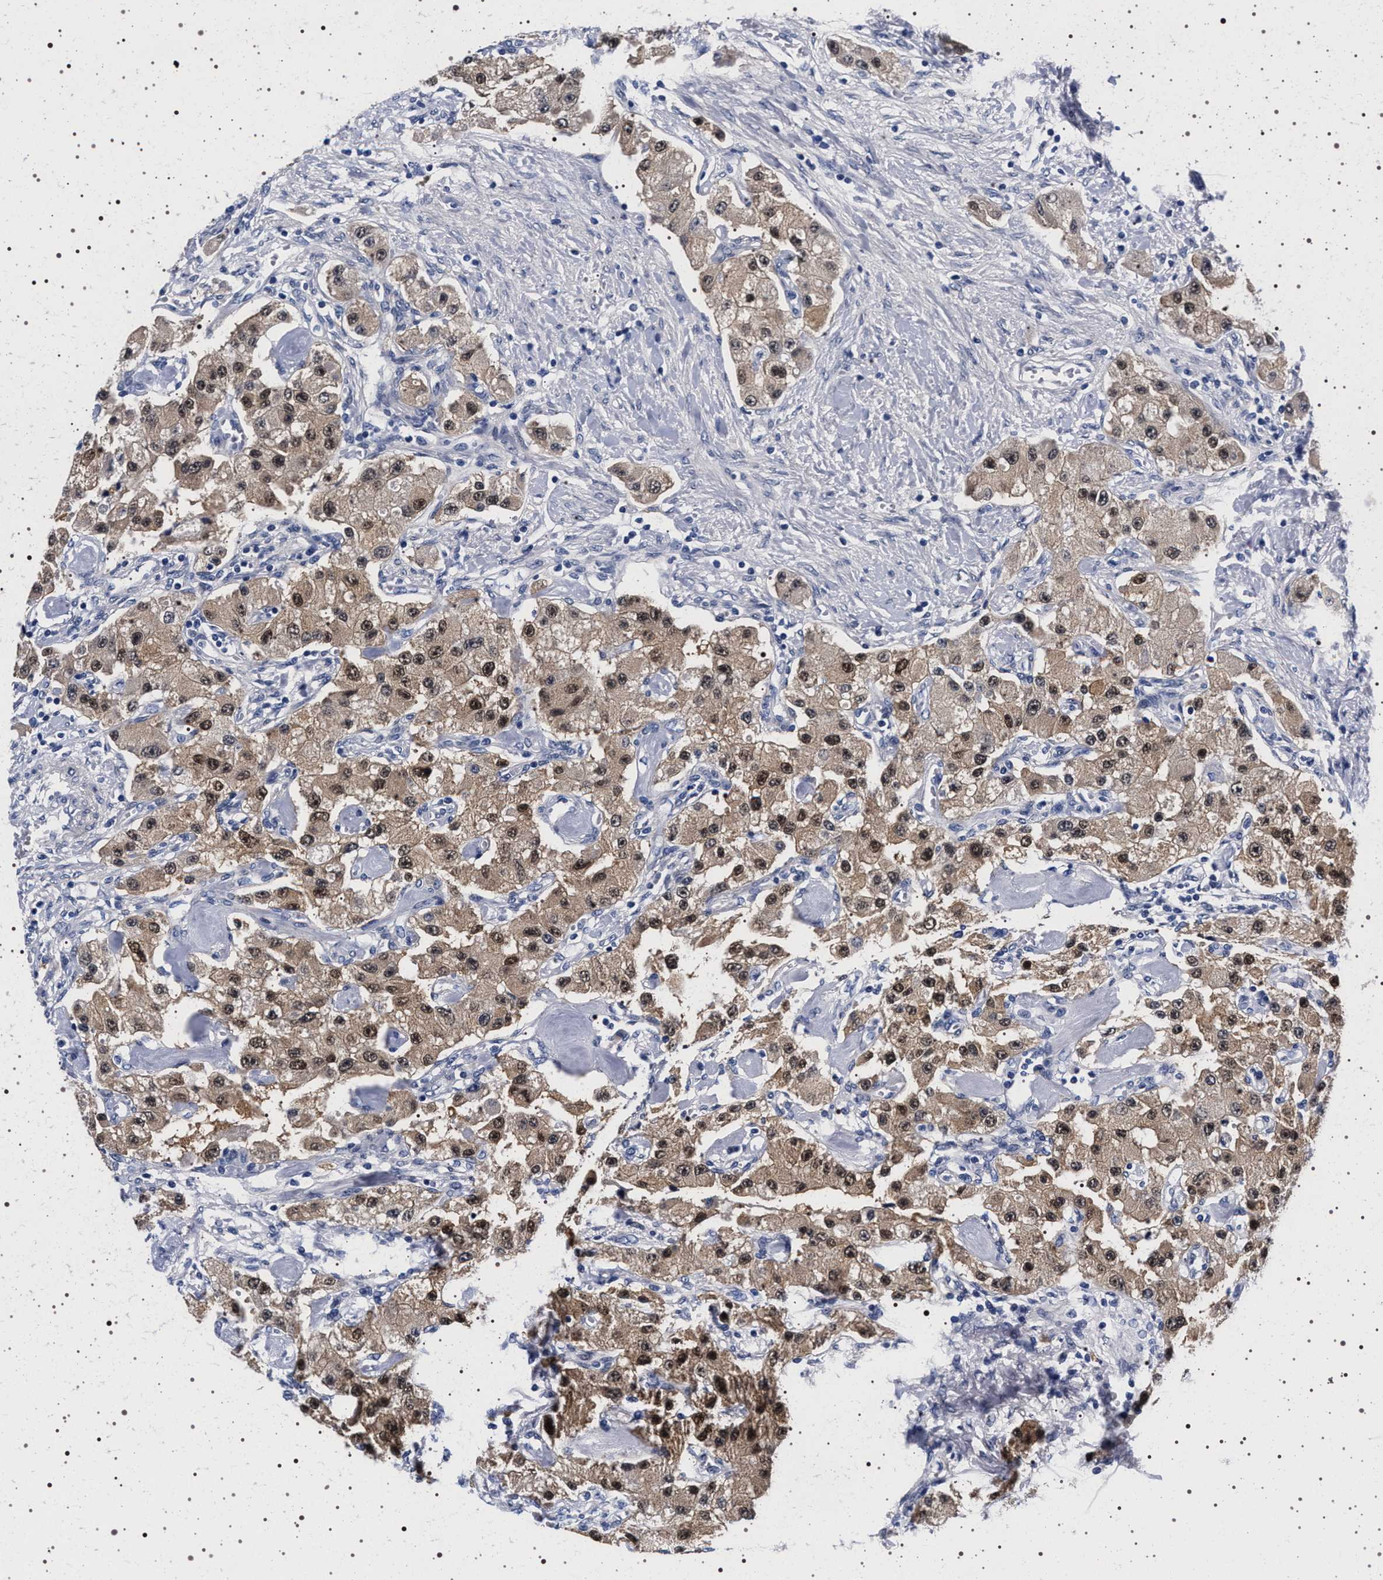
{"staining": {"intensity": "moderate", "quantity": ">75%", "location": "cytoplasmic/membranous,nuclear"}, "tissue": "carcinoid", "cell_type": "Tumor cells", "image_type": "cancer", "snomed": [{"axis": "morphology", "description": "Carcinoid, malignant, NOS"}, {"axis": "topography", "description": "Pancreas"}], "caption": "Carcinoid stained with a protein marker exhibits moderate staining in tumor cells.", "gene": "MAPK10", "patient": {"sex": "male", "age": 41}}